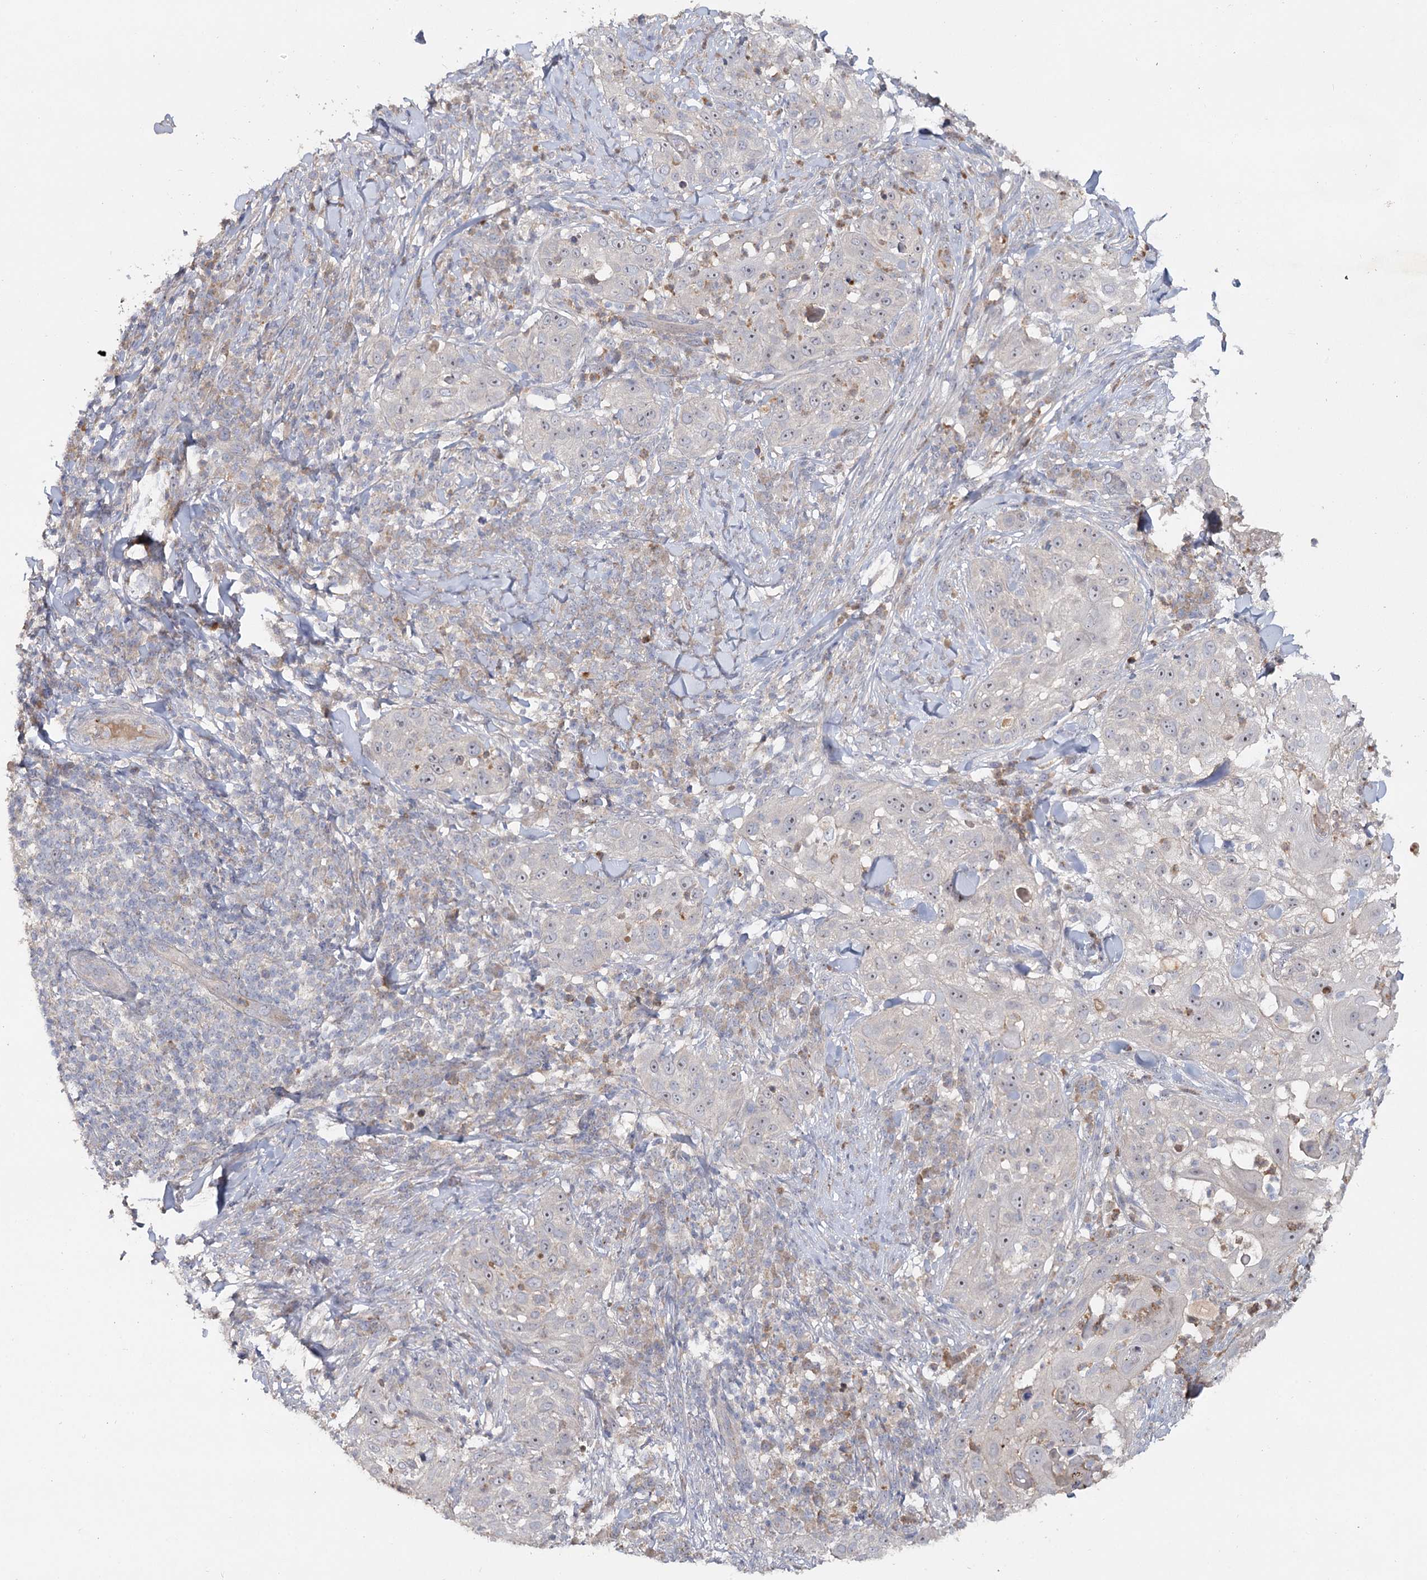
{"staining": {"intensity": "negative", "quantity": "none", "location": "none"}, "tissue": "skin cancer", "cell_type": "Tumor cells", "image_type": "cancer", "snomed": [{"axis": "morphology", "description": "Squamous cell carcinoma, NOS"}, {"axis": "topography", "description": "Skin"}], "caption": "Tumor cells show no significant positivity in skin cancer. (DAB (3,3'-diaminobenzidine) IHC, high magnification).", "gene": "ANGPTL5", "patient": {"sex": "female", "age": 44}}